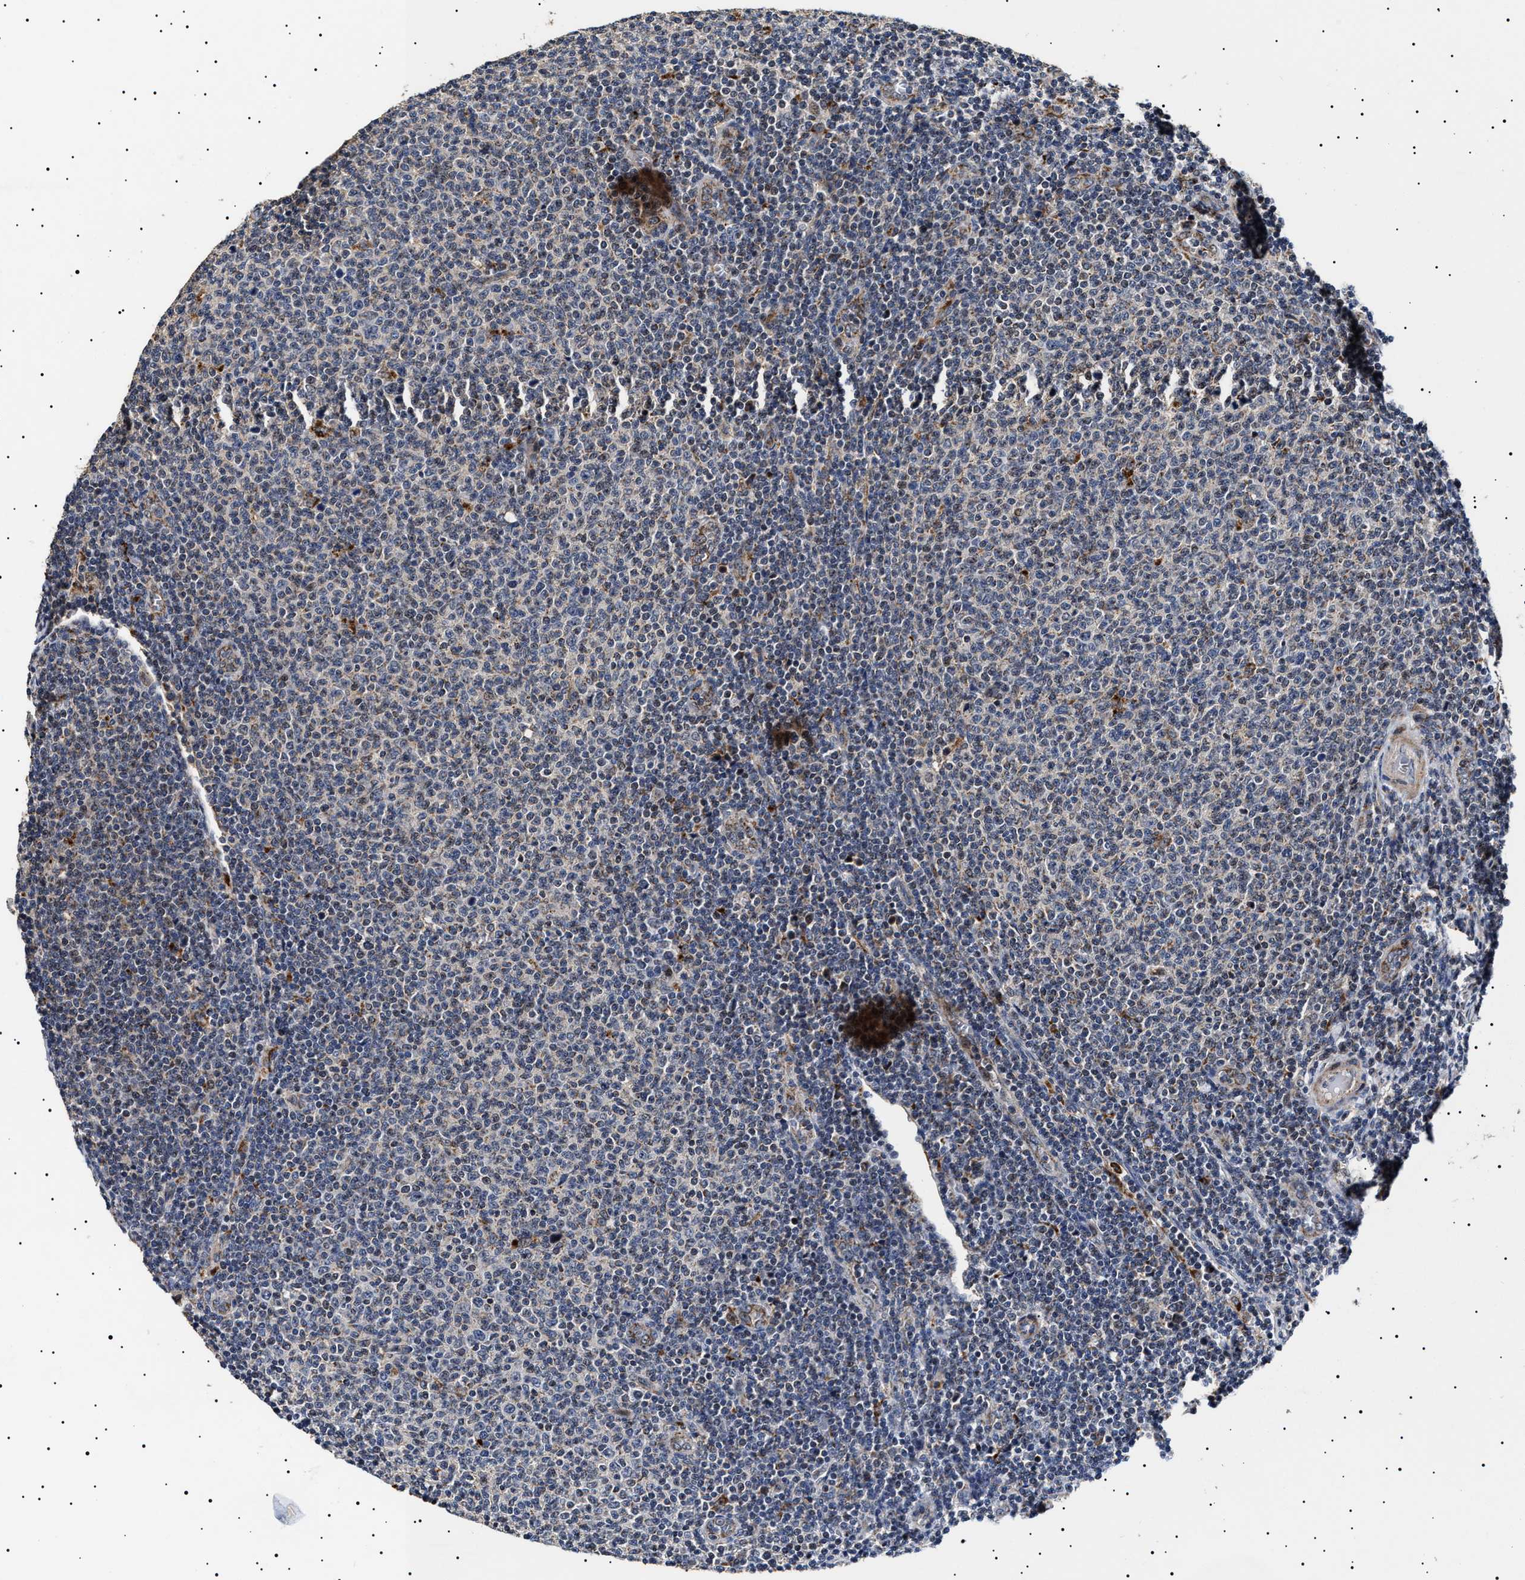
{"staining": {"intensity": "weak", "quantity": "<25%", "location": "cytoplasmic/membranous"}, "tissue": "lymphoma", "cell_type": "Tumor cells", "image_type": "cancer", "snomed": [{"axis": "morphology", "description": "Malignant lymphoma, non-Hodgkin's type, Low grade"}, {"axis": "topography", "description": "Lymph node"}], "caption": "Immunohistochemistry of human lymphoma reveals no positivity in tumor cells. Nuclei are stained in blue.", "gene": "RAB34", "patient": {"sex": "male", "age": 66}}